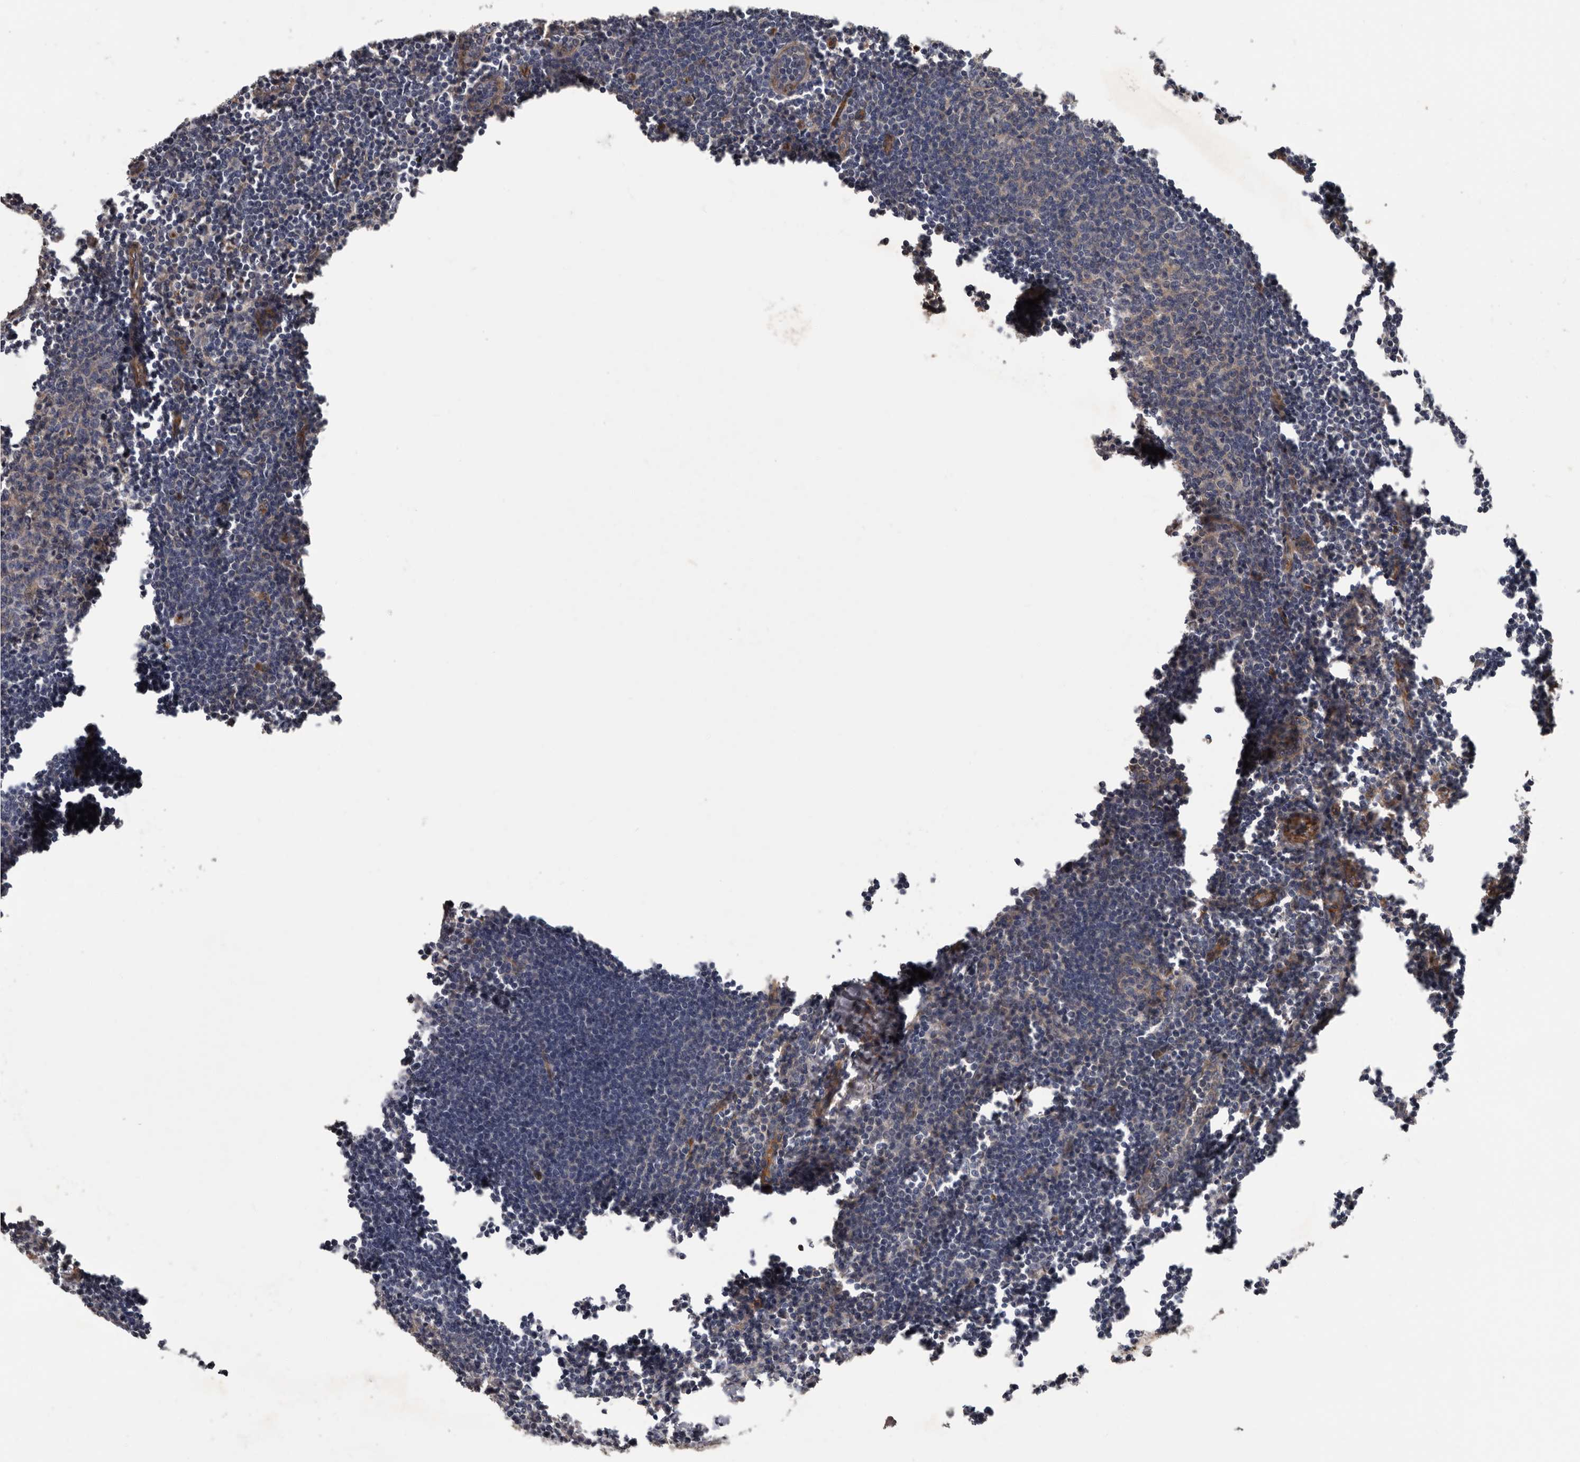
{"staining": {"intensity": "negative", "quantity": "none", "location": "none"}, "tissue": "lymph node", "cell_type": "Germinal center cells", "image_type": "normal", "snomed": [{"axis": "morphology", "description": "Normal tissue, NOS"}, {"axis": "morphology", "description": "Malignant melanoma, Metastatic site"}, {"axis": "topography", "description": "Lymph node"}], "caption": "An image of human lymph node is negative for staining in germinal center cells. (IHC, brightfield microscopy, high magnification).", "gene": "ARHGEF5", "patient": {"sex": "male", "age": 41}}